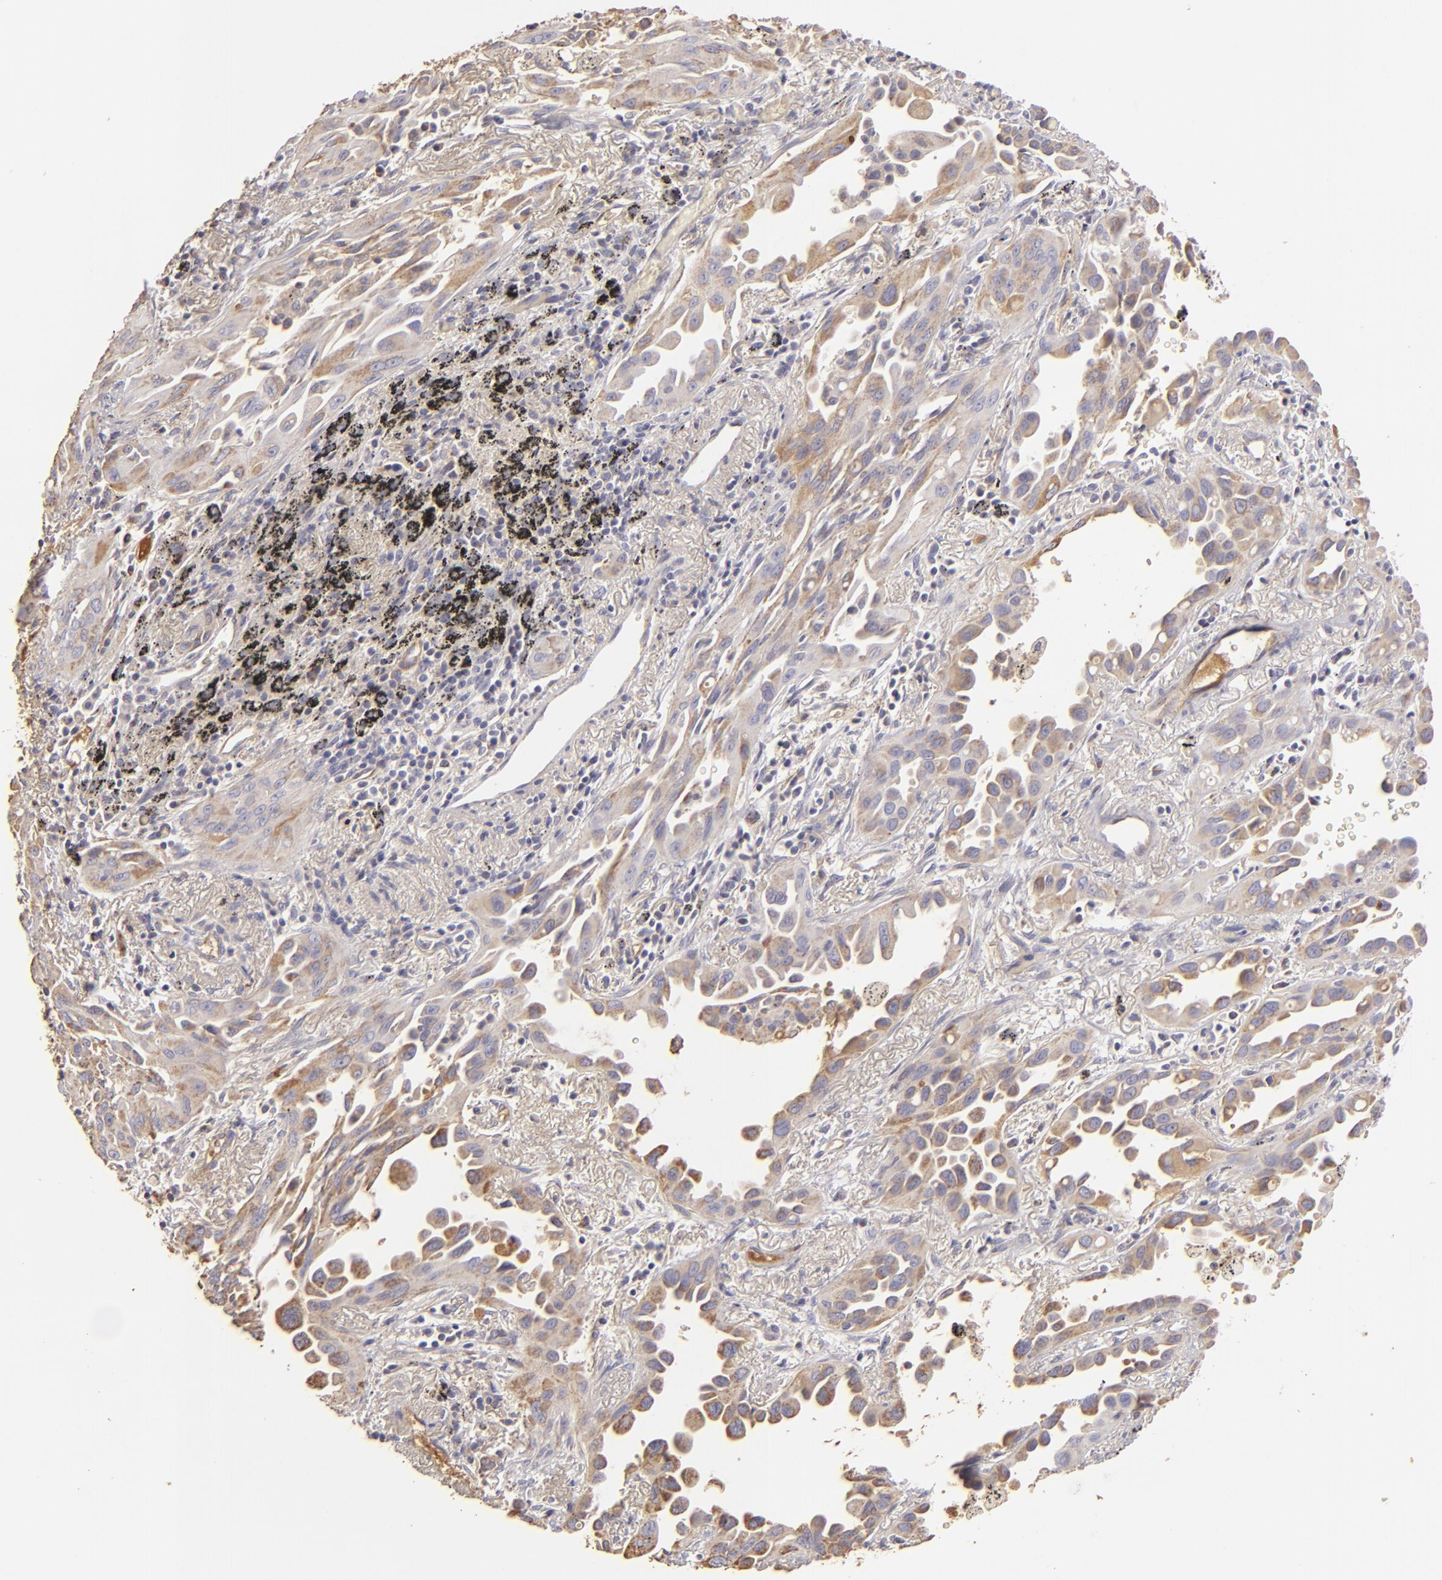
{"staining": {"intensity": "moderate", "quantity": ">75%", "location": "cytoplasmic/membranous"}, "tissue": "lung cancer", "cell_type": "Tumor cells", "image_type": "cancer", "snomed": [{"axis": "morphology", "description": "Adenocarcinoma, NOS"}, {"axis": "topography", "description": "Lung"}], "caption": "Lung cancer (adenocarcinoma) stained with immunohistochemistry shows moderate cytoplasmic/membranous staining in about >75% of tumor cells. (Stains: DAB (3,3'-diaminobenzidine) in brown, nuclei in blue, Microscopy: brightfield microscopy at high magnification).", "gene": "CFB", "patient": {"sex": "male", "age": 68}}